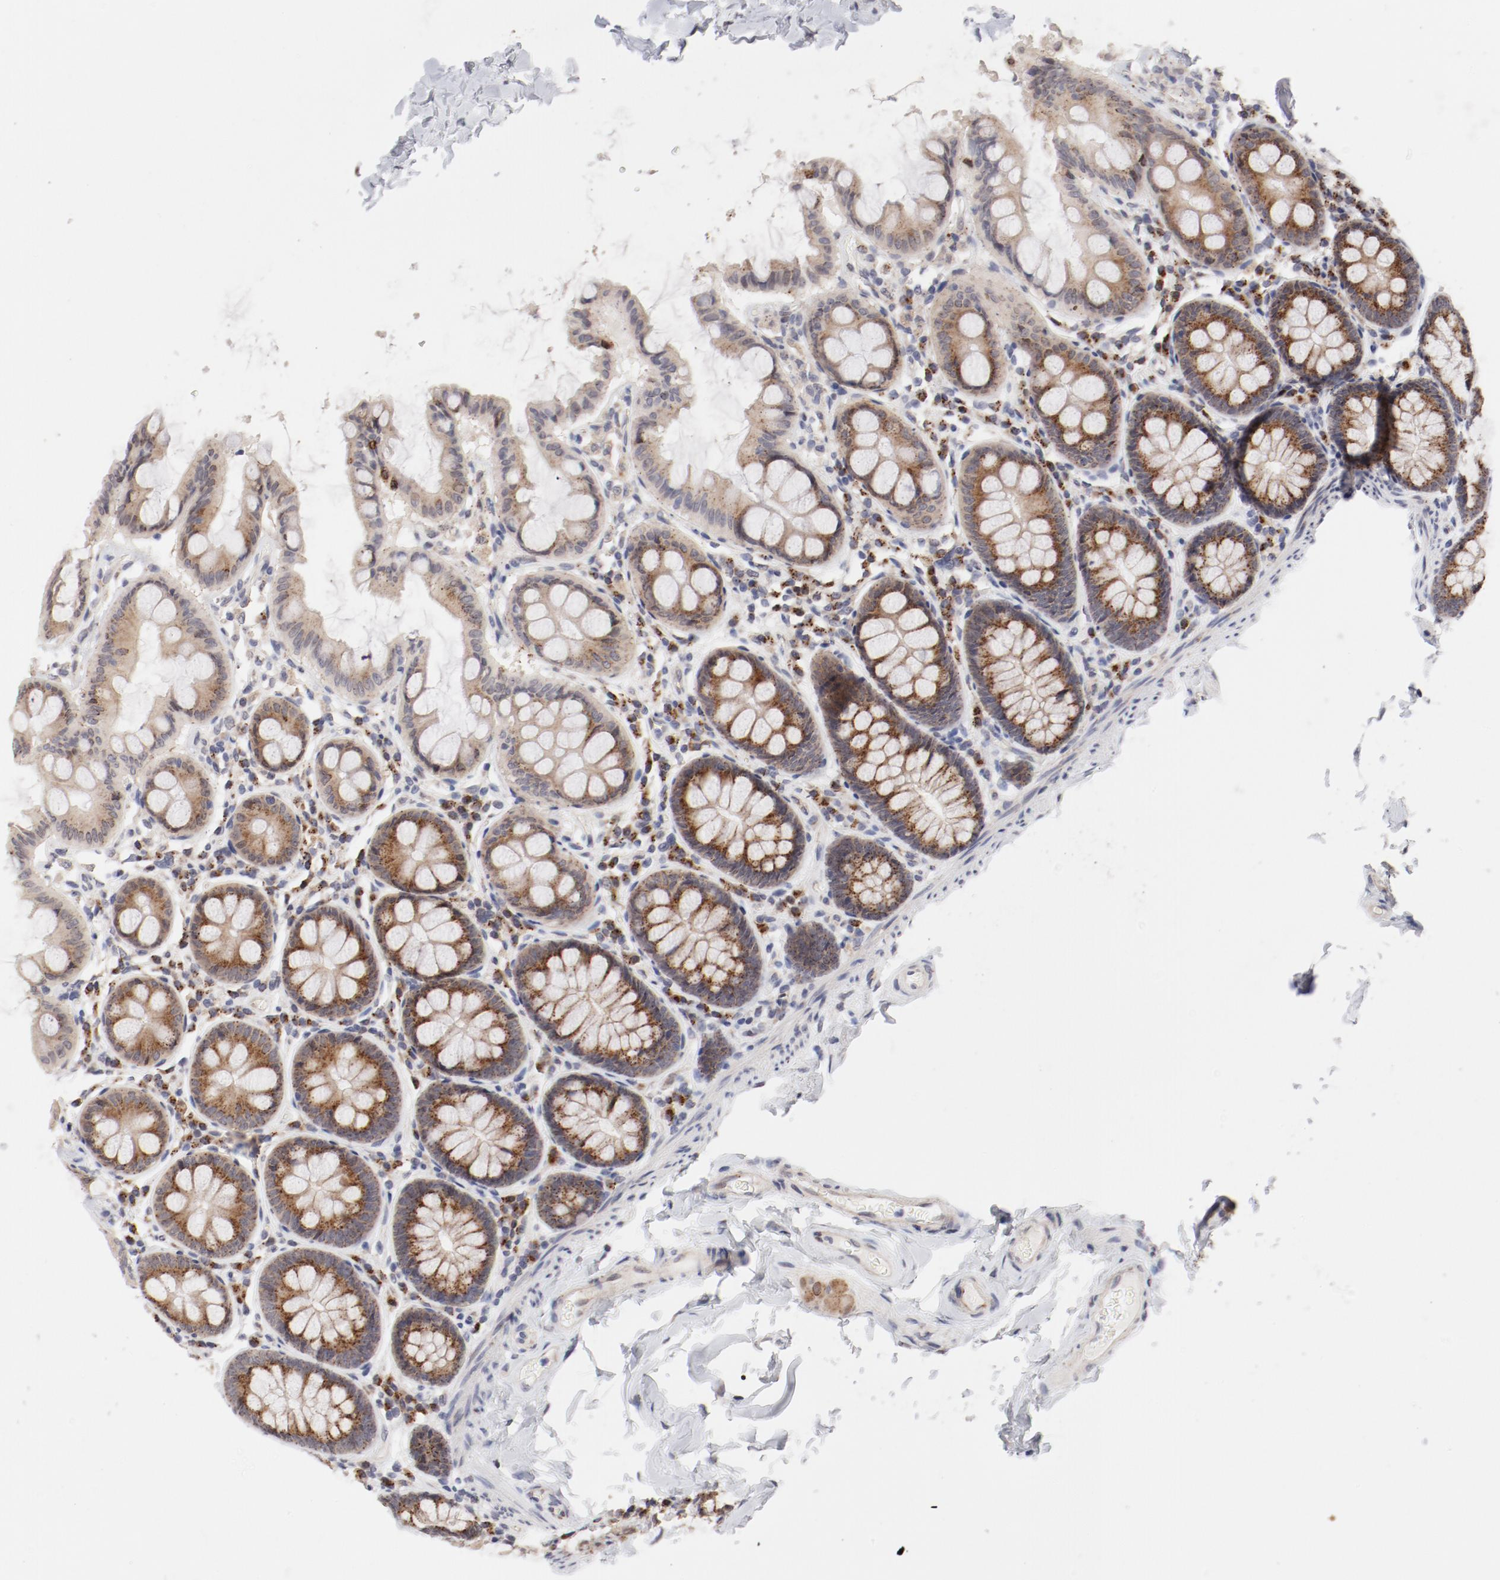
{"staining": {"intensity": "weak", "quantity": ">75%", "location": "cytoplasmic/membranous"}, "tissue": "colon", "cell_type": "Endothelial cells", "image_type": "normal", "snomed": [{"axis": "morphology", "description": "Normal tissue, NOS"}, {"axis": "topography", "description": "Colon"}], "caption": "Immunohistochemistry (DAB (3,3'-diaminobenzidine)) staining of benign human colon exhibits weak cytoplasmic/membranous protein staining in about >75% of endothelial cells. The protein of interest is stained brown, and the nuclei are stained in blue (DAB (3,3'-diaminobenzidine) IHC with brightfield microscopy, high magnification).", "gene": "RPL12", "patient": {"sex": "female", "age": 61}}